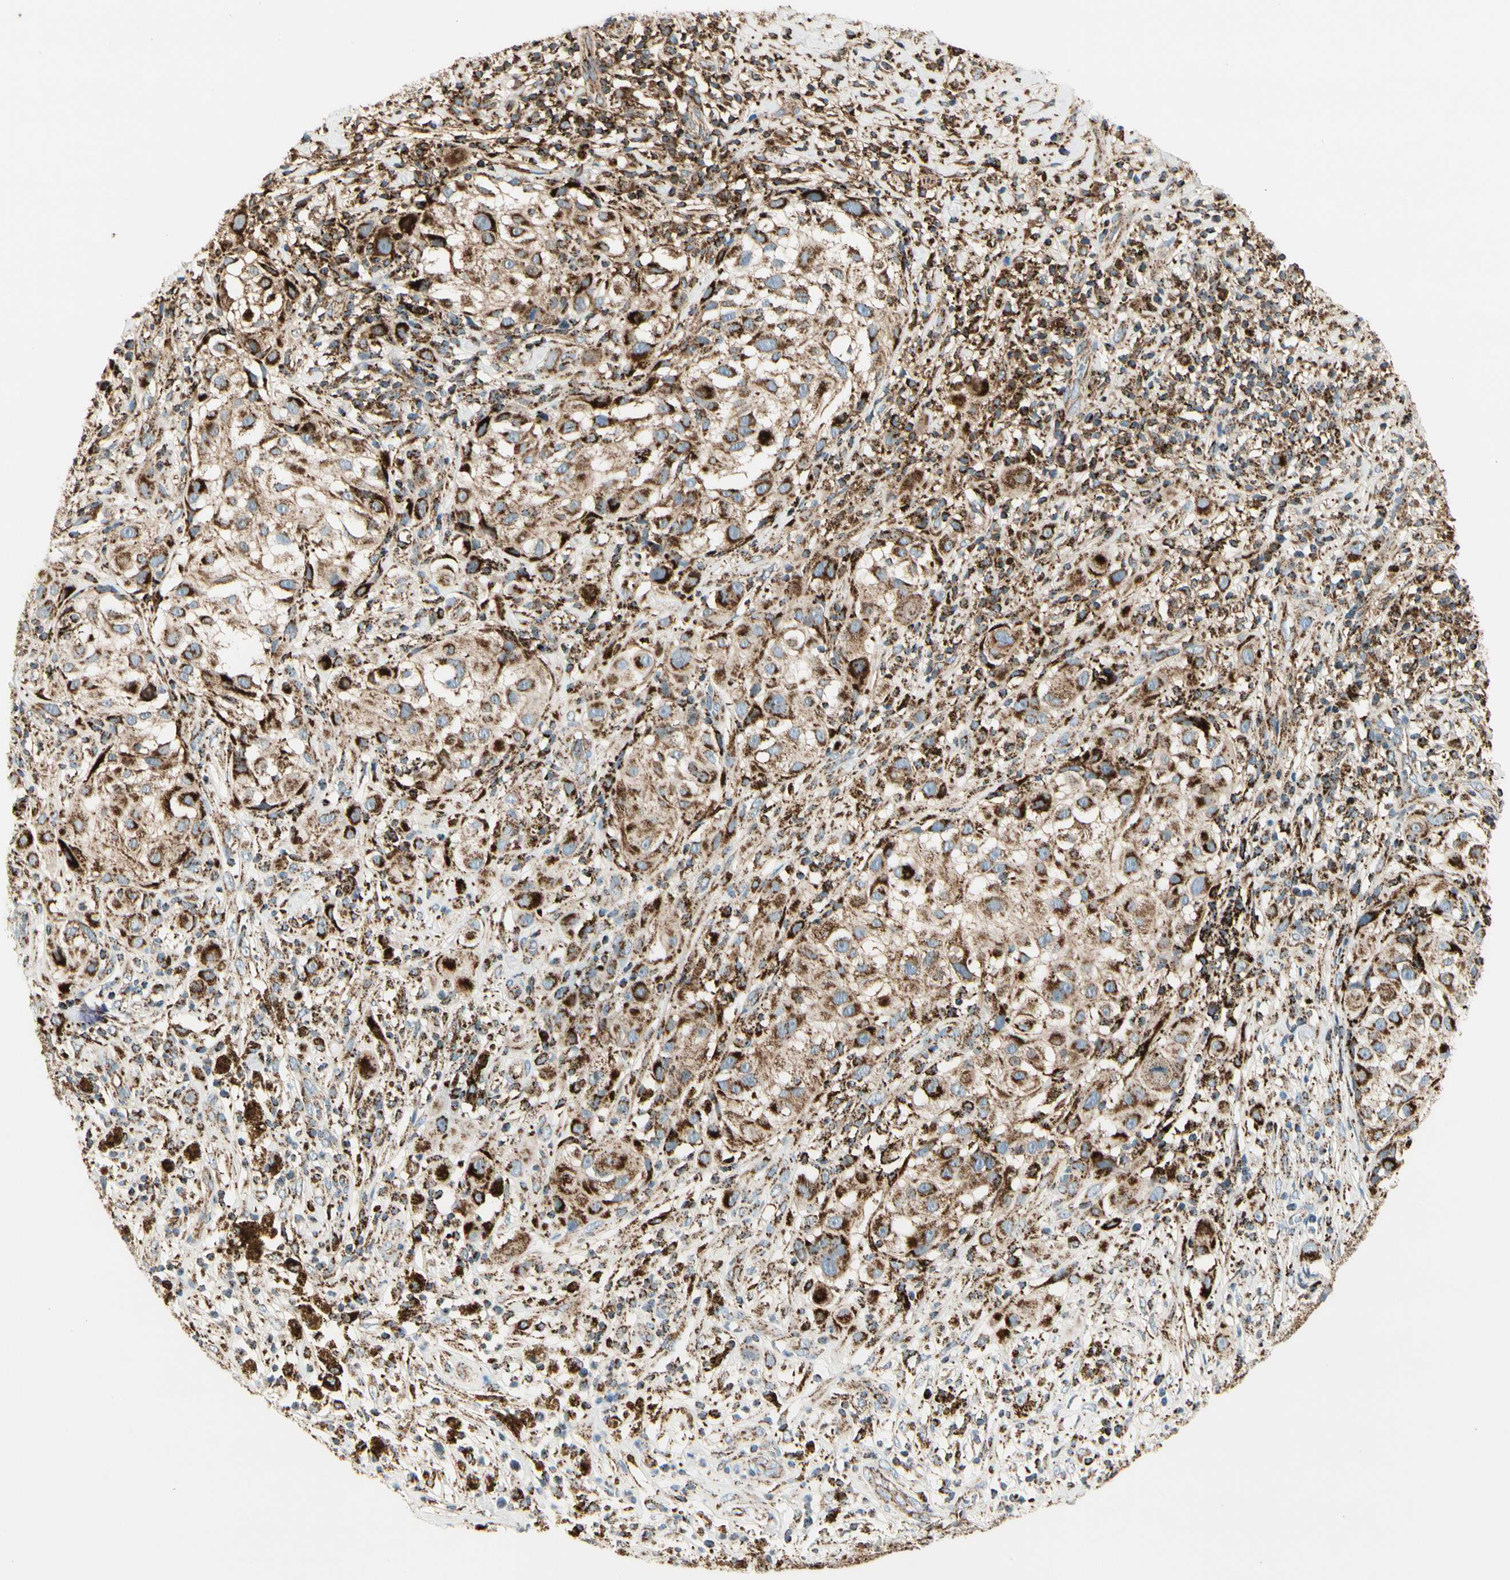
{"staining": {"intensity": "strong", "quantity": ">75%", "location": "cytoplasmic/membranous"}, "tissue": "melanoma", "cell_type": "Tumor cells", "image_type": "cancer", "snomed": [{"axis": "morphology", "description": "Necrosis, NOS"}, {"axis": "morphology", "description": "Malignant melanoma, NOS"}, {"axis": "topography", "description": "Skin"}], "caption": "An image of human melanoma stained for a protein displays strong cytoplasmic/membranous brown staining in tumor cells.", "gene": "ME2", "patient": {"sex": "female", "age": 87}}